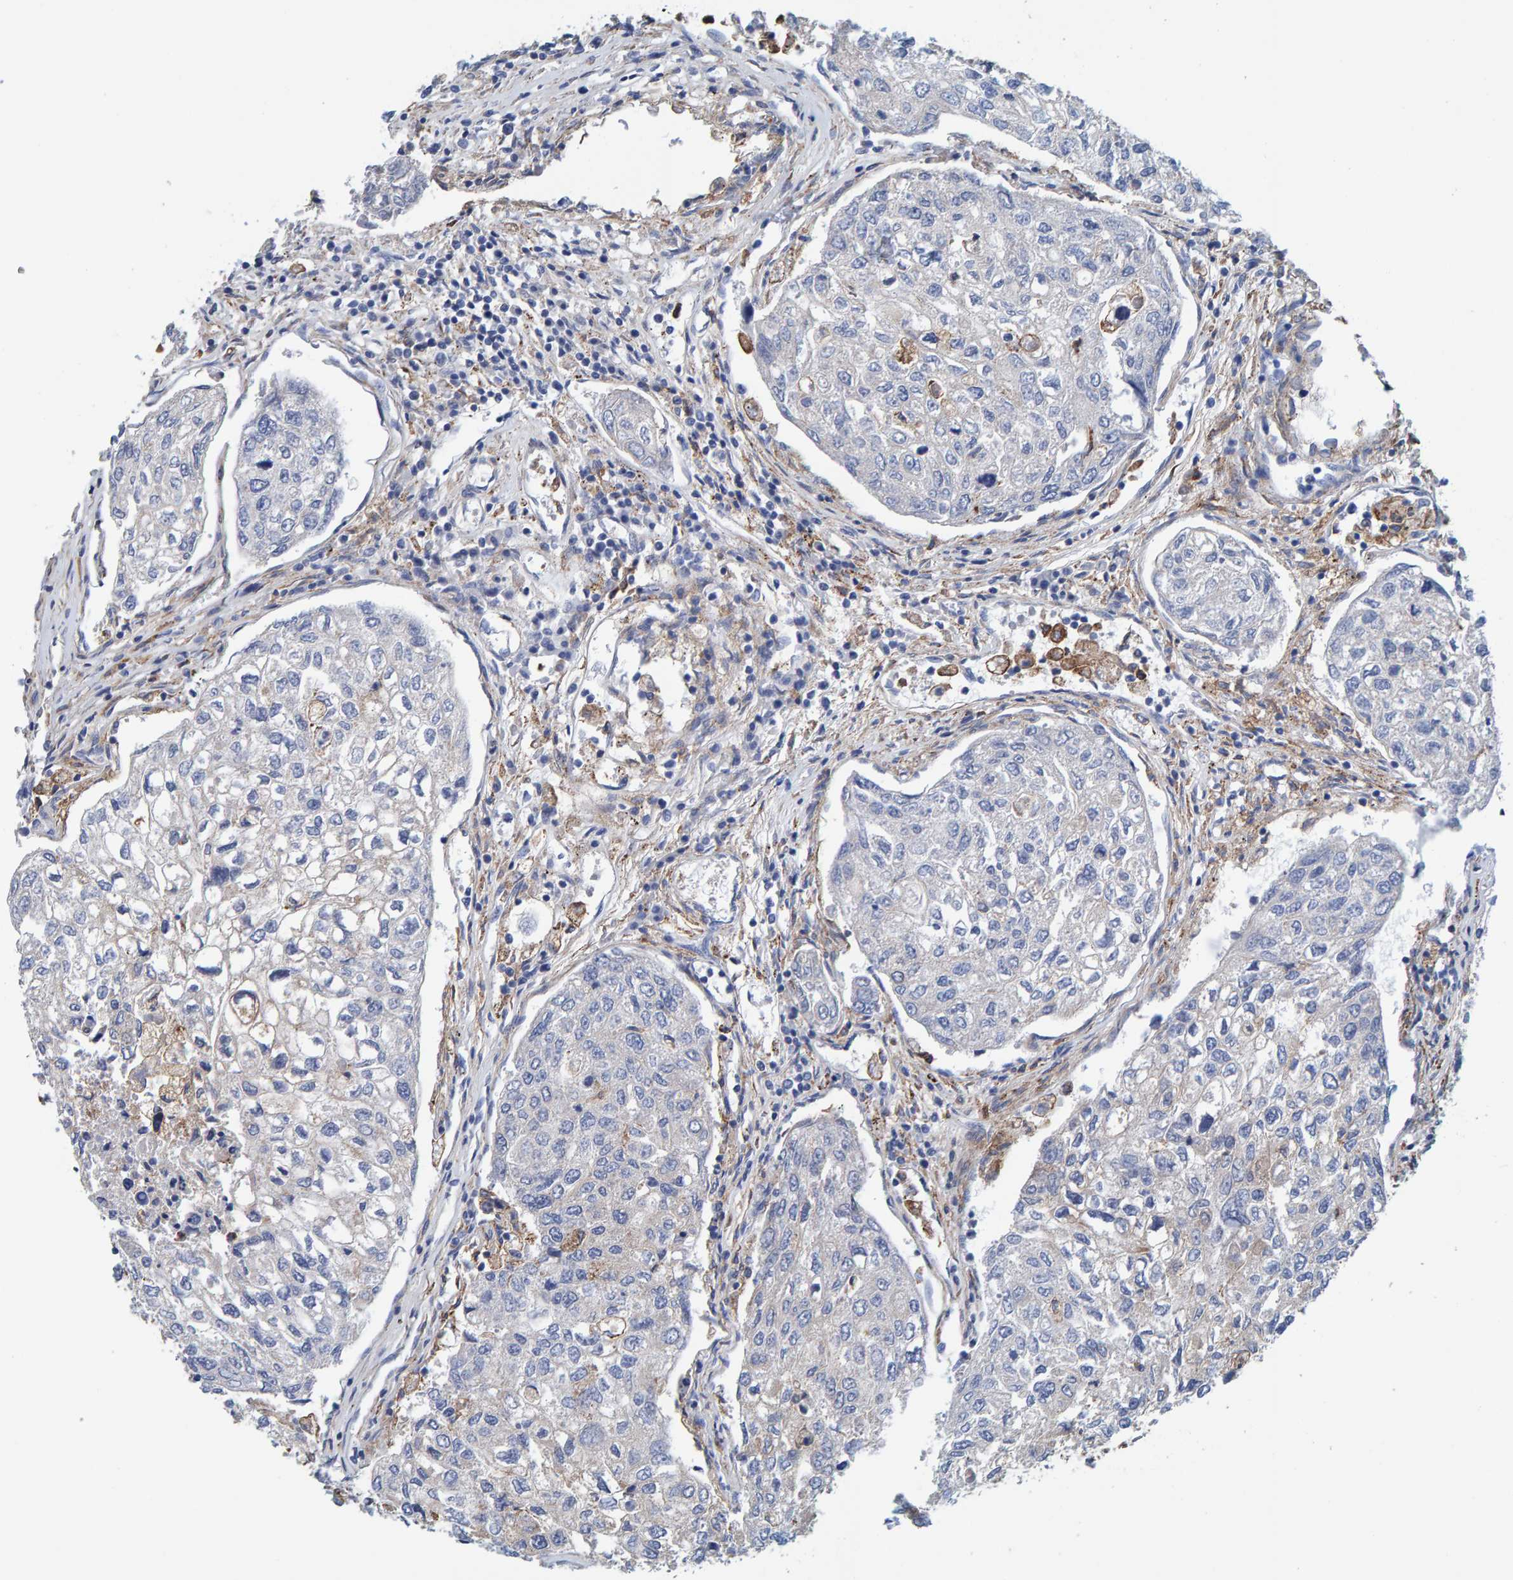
{"staining": {"intensity": "negative", "quantity": "none", "location": "none"}, "tissue": "urothelial cancer", "cell_type": "Tumor cells", "image_type": "cancer", "snomed": [{"axis": "morphology", "description": "Urothelial carcinoma, High grade"}, {"axis": "topography", "description": "Lymph node"}, {"axis": "topography", "description": "Urinary bladder"}], "caption": "There is no significant expression in tumor cells of urothelial cancer.", "gene": "LRP1", "patient": {"sex": "male", "age": 51}}